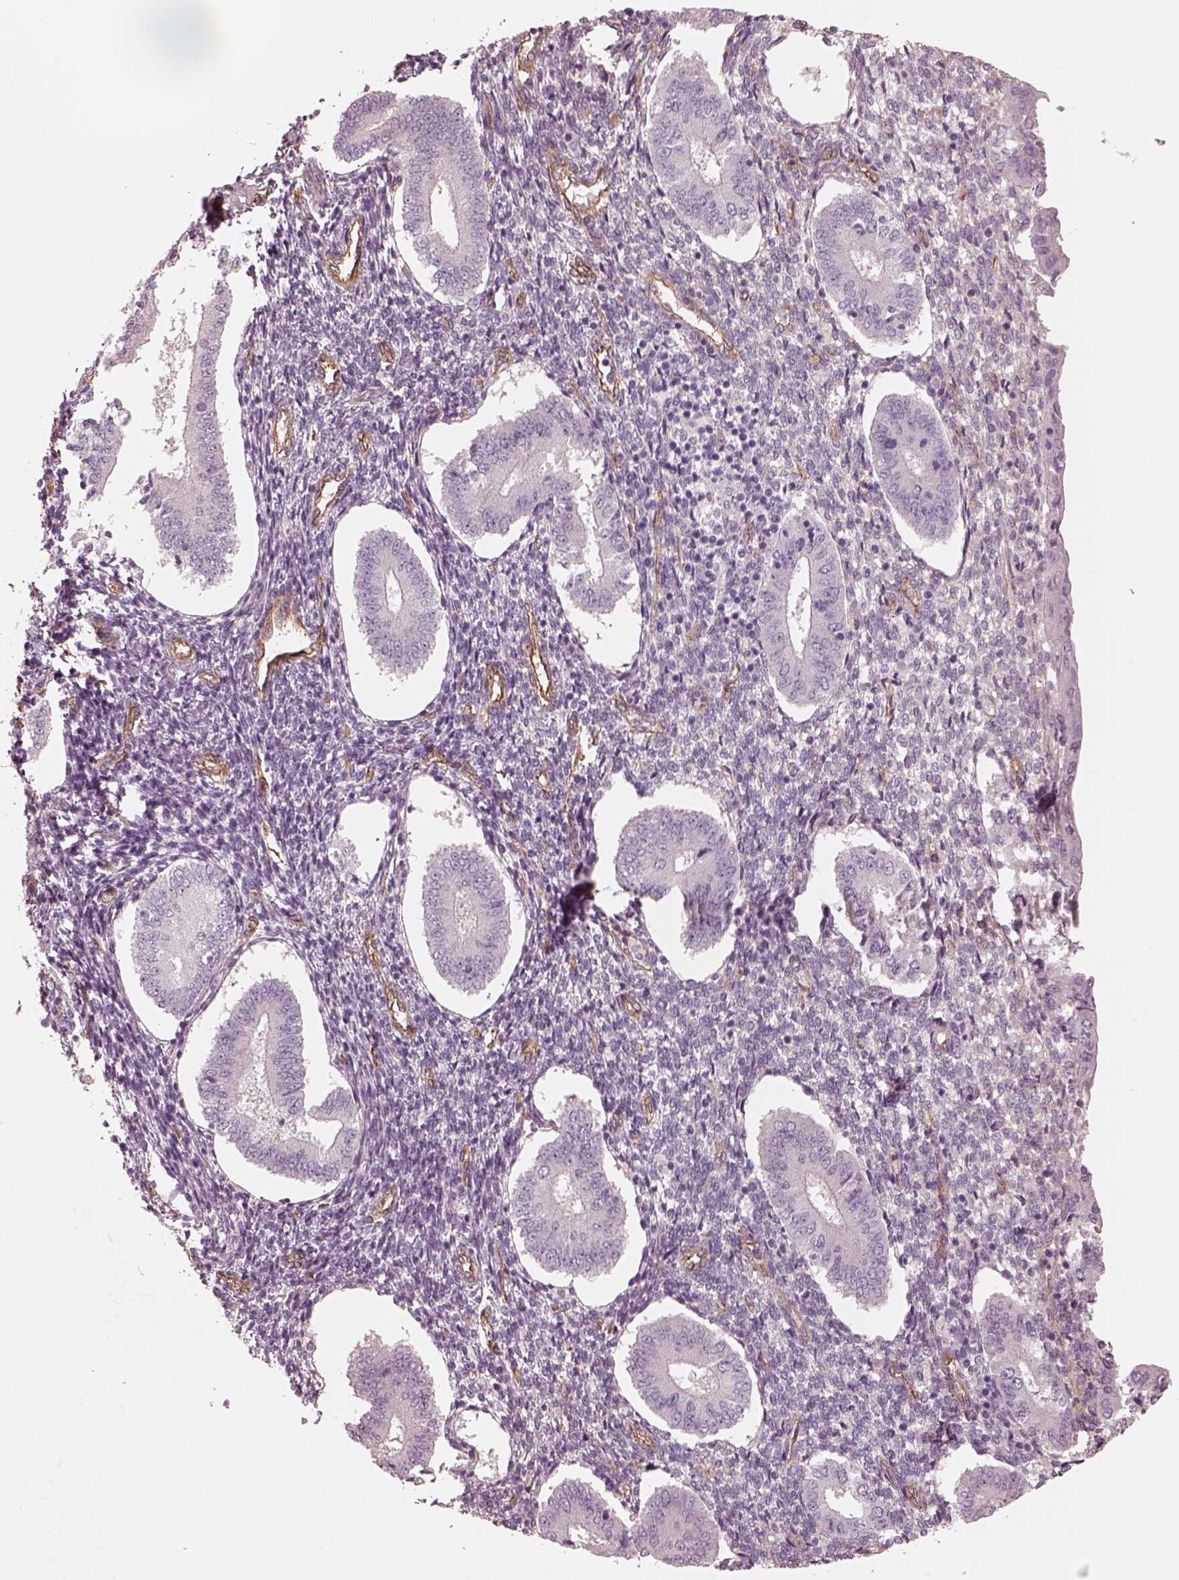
{"staining": {"intensity": "negative", "quantity": "none", "location": "none"}, "tissue": "endometrium", "cell_type": "Cells in endometrial stroma", "image_type": "normal", "snomed": [{"axis": "morphology", "description": "Normal tissue, NOS"}, {"axis": "topography", "description": "Endometrium"}], "caption": "An immunohistochemistry (IHC) photomicrograph of benign endometrium is shown. There is no staining in cells in endometrial stroma of endometrium.", "gene": "CRYM", "patient": {"sex": "female", "age": 40}}